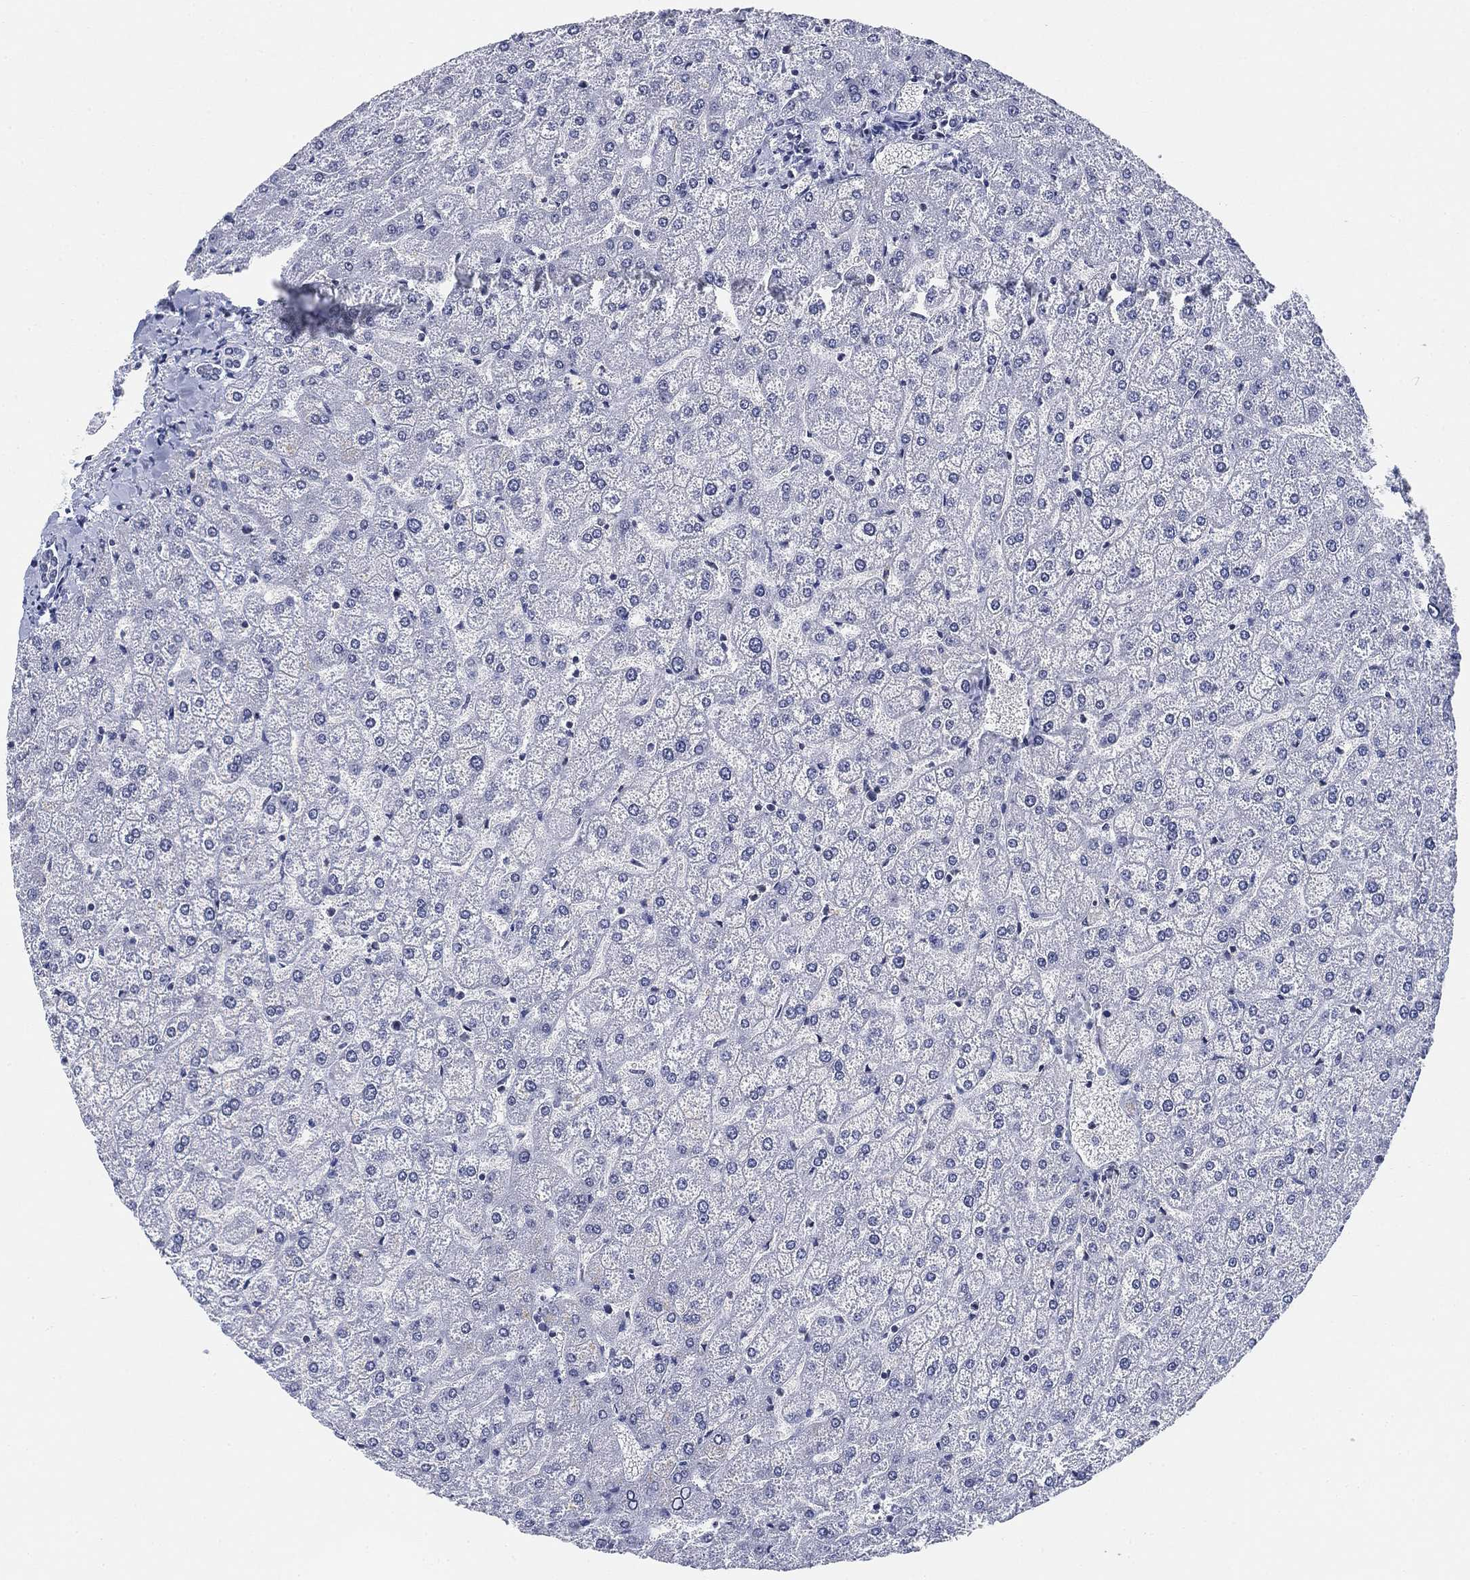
{"staining": {"intensity": "negative", "quantity": "none", "location": "none"}, "tissue": "liver", "cell_type": "Cholangiocytes", "image_type": "normal", "snomed": [{"axis": "morphology", "description": "Normal tissue, NOS"}, {"axis": "topography", "description": "Liver"}], "caption": "Cholangiocytes show no significant expression in benign liver. (DAB (3,3'-diaminobenzidine) immunohistochemistry (IHC), high magnification).", "gene": "FYB1", "patient": {"sex": "female", "age": 32}}